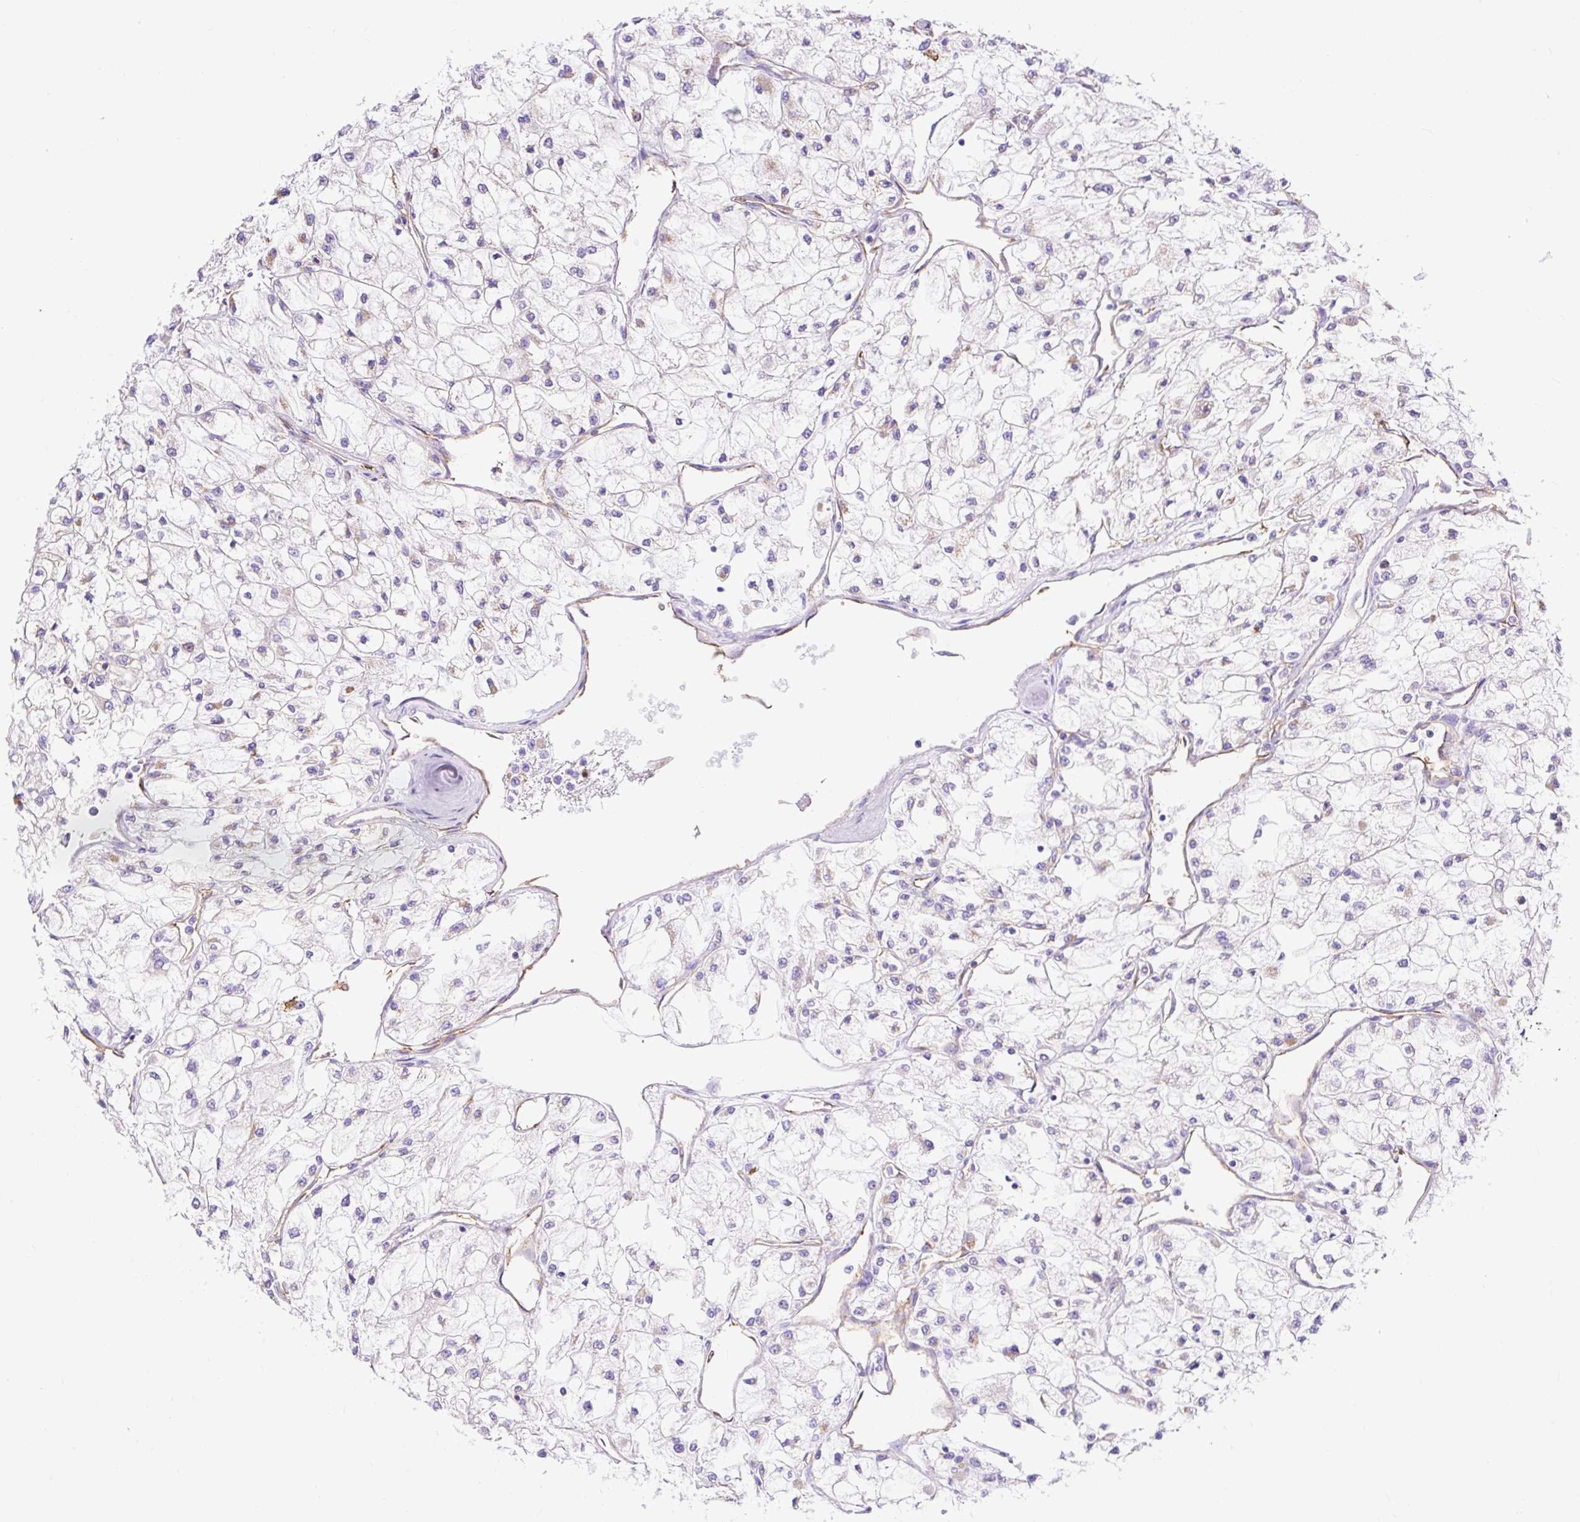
{"staining": {"intensity": "moderate", "quantity": "<25%", "location": "cytoplasmic/membranous"}, "tissue": "renal cancer", "cell_type": "Tumor cells", "image_type": "cancer", "snomed": [{"axis": "morphology", "description": "Adenocarcinoma, NOS"}, {"axis": "topography", "description": "Kidney"}], "caption": "Adenocarcinoma (renal) was stained to show a protein in brown. There is low levels of moderate cytoplasmic/membranous expression in about <25% of tumor cells.", "gene": "HIP1R", "patient": {"sex": "male", "age": 80}}